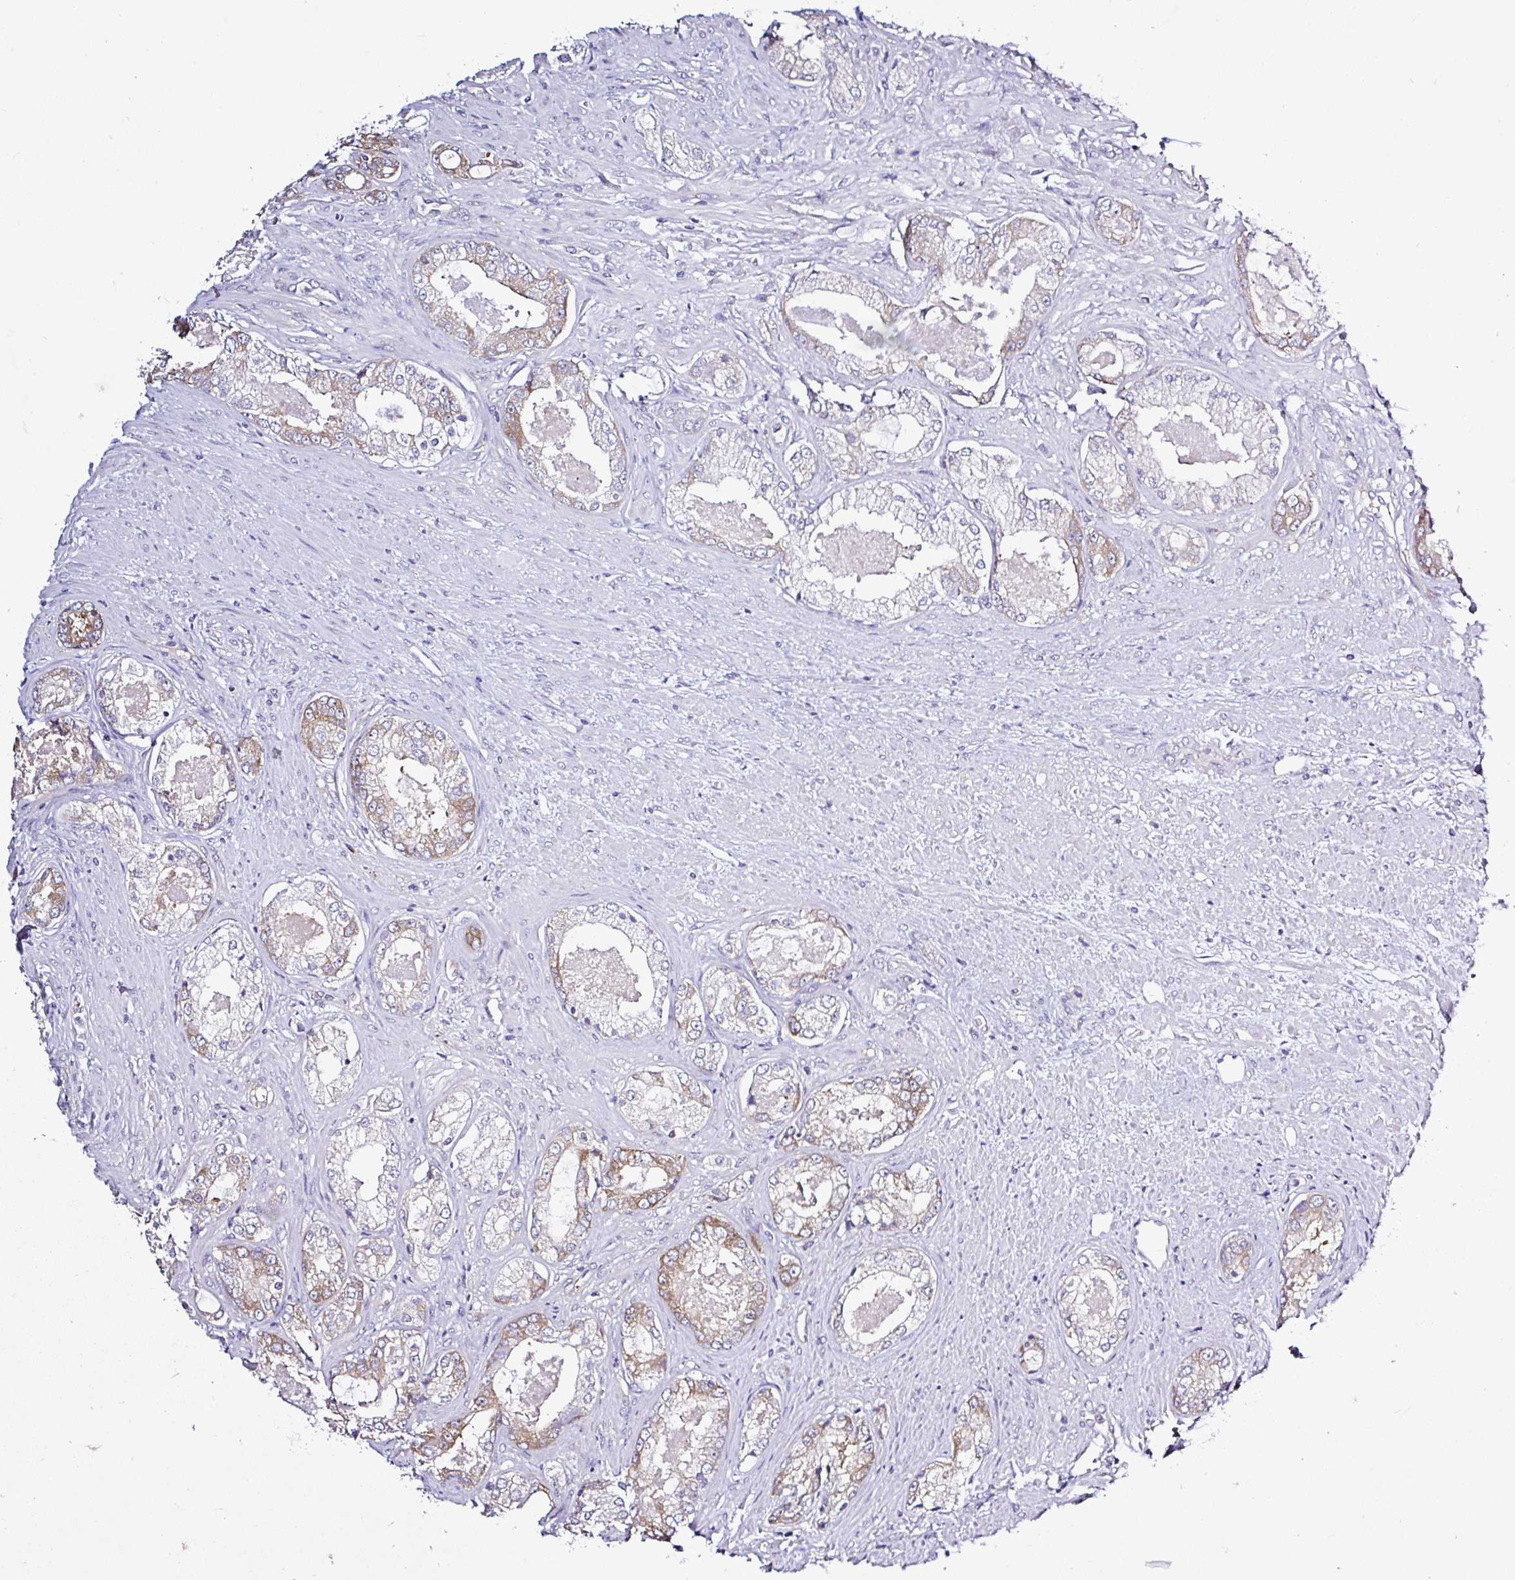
{"staining": {"intensity": "moderate", "quantity": "<25%", "location": "cytoplasmic/membranous"}, "tissue": "prostate cancer", "cell_type": "Tumor cells", "image_type": "cancer", "snomed": [{"axis": "morphology", "description": "Adenocarcinoma, Low grade"}, {"axis": "topography", "description": "Prostate"}], "caption": "IHC (DAB (3,3'-diaminobenzidine)) staining of adenocarcinoma (low-grade) (prostate) demonstrates moderate cytoplasmic/membranous protein positivity in approximately <25% of tumor cells. Immunohistochemistry stains the protein of interest in brown and the nuclei are stained blue.", "gene": "LARS1", "patient": {"sex": "male", "age": 68}}